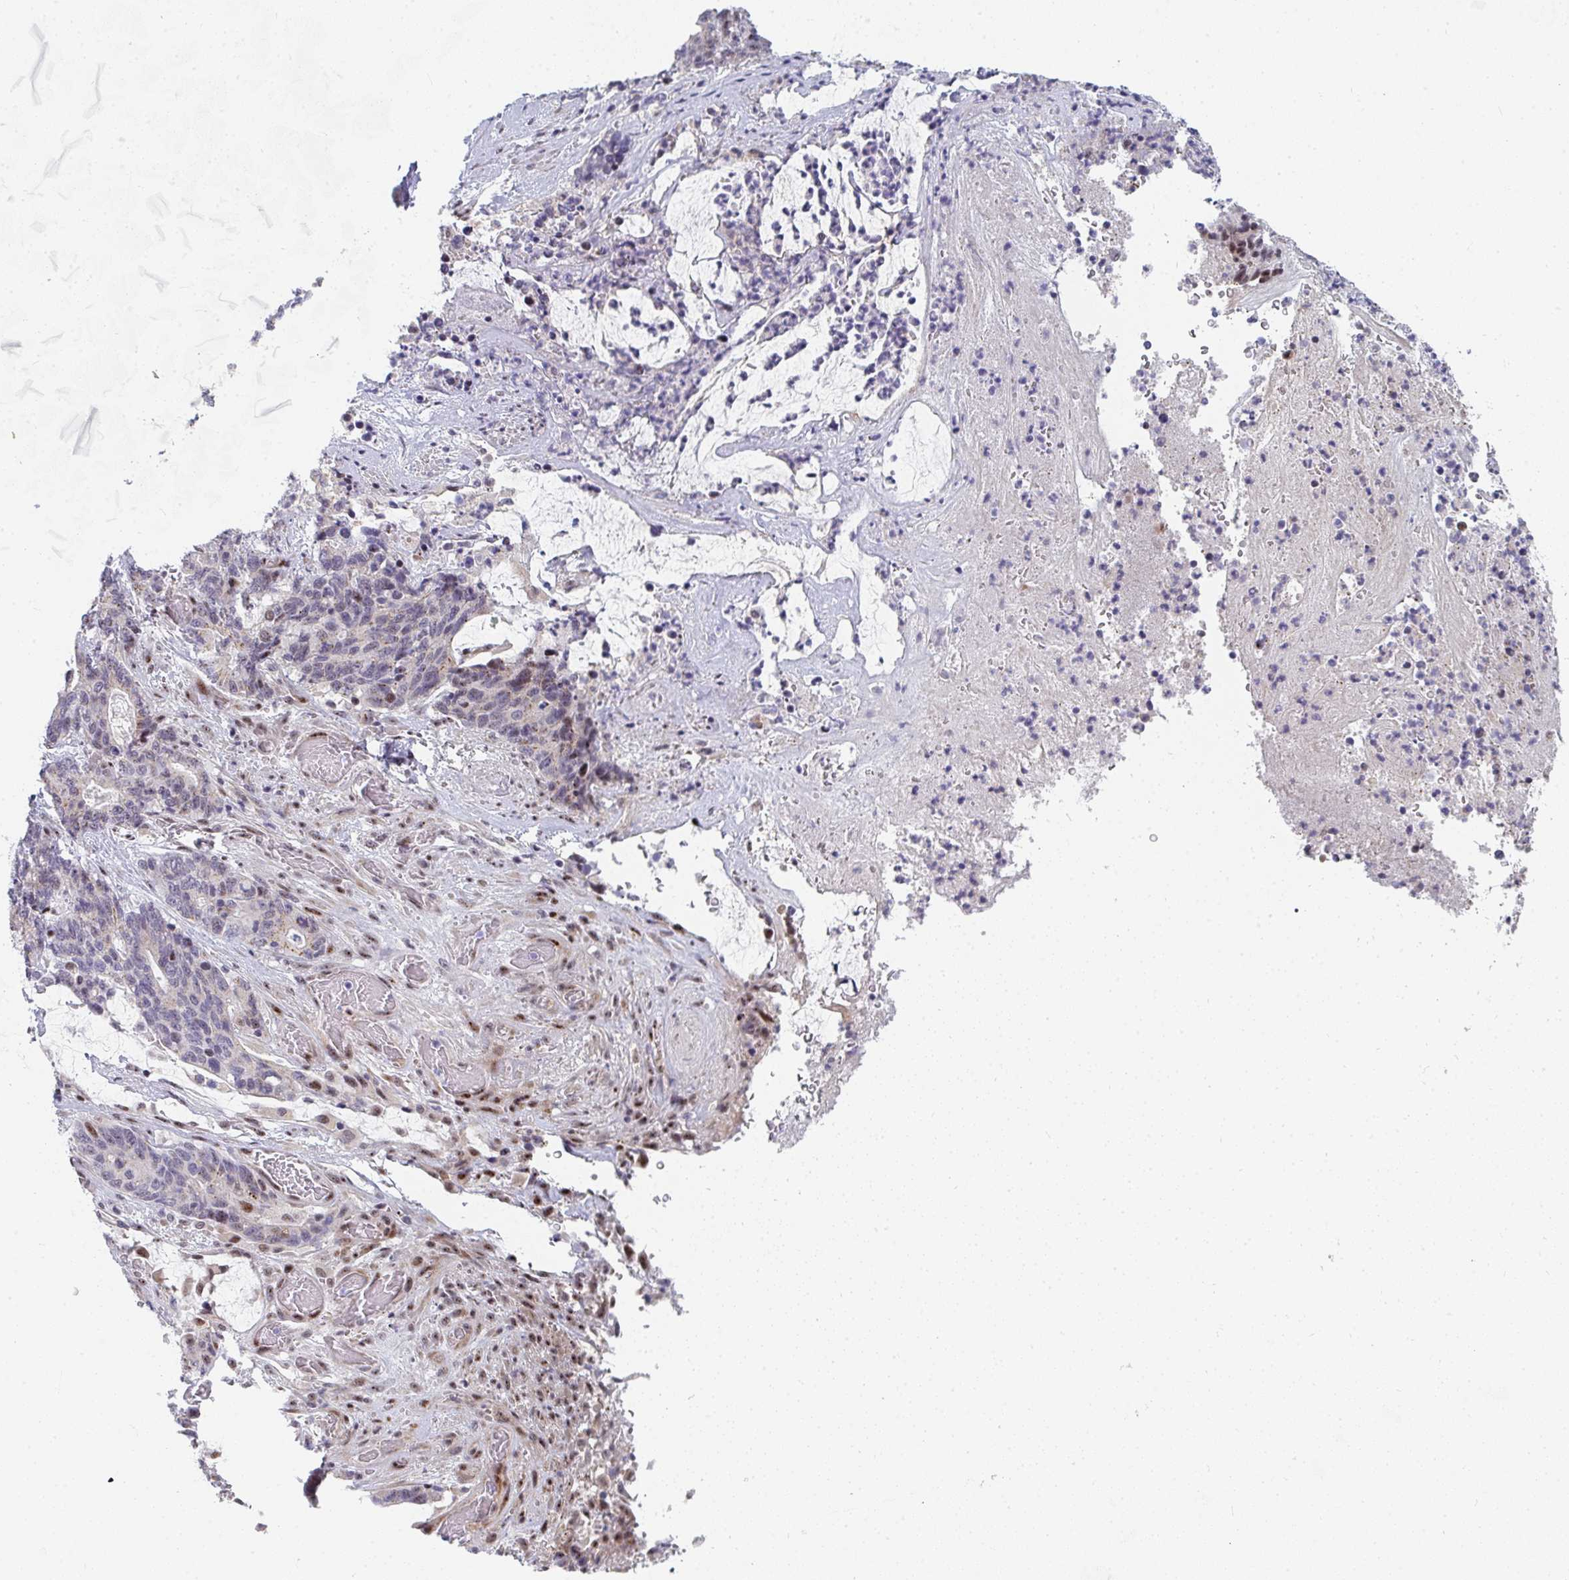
{"staining": {"intensity": "weak", "quantity": "<25%", "location": "cytoplasmic/membranous"}, "tissue": "stomach cancer", "cell_type": "Tumor cells", "image_type": "cancer", "snomed": [{"axis": "morphology", "description": "Normal tissue, NOS"}, {"axis": "morphology", "description": "Adenocarcinoma, NOS"}, {"axis": "topography", "description": "Stomach"}], "caption": "The image reveals no staining of tumor cells in stomach adenocarcinoma. (DAB immunohistochemistry with hematoxylin counter stain).", "gene": "ZIC3", "patient": {"sex": "female", "age": 64}}